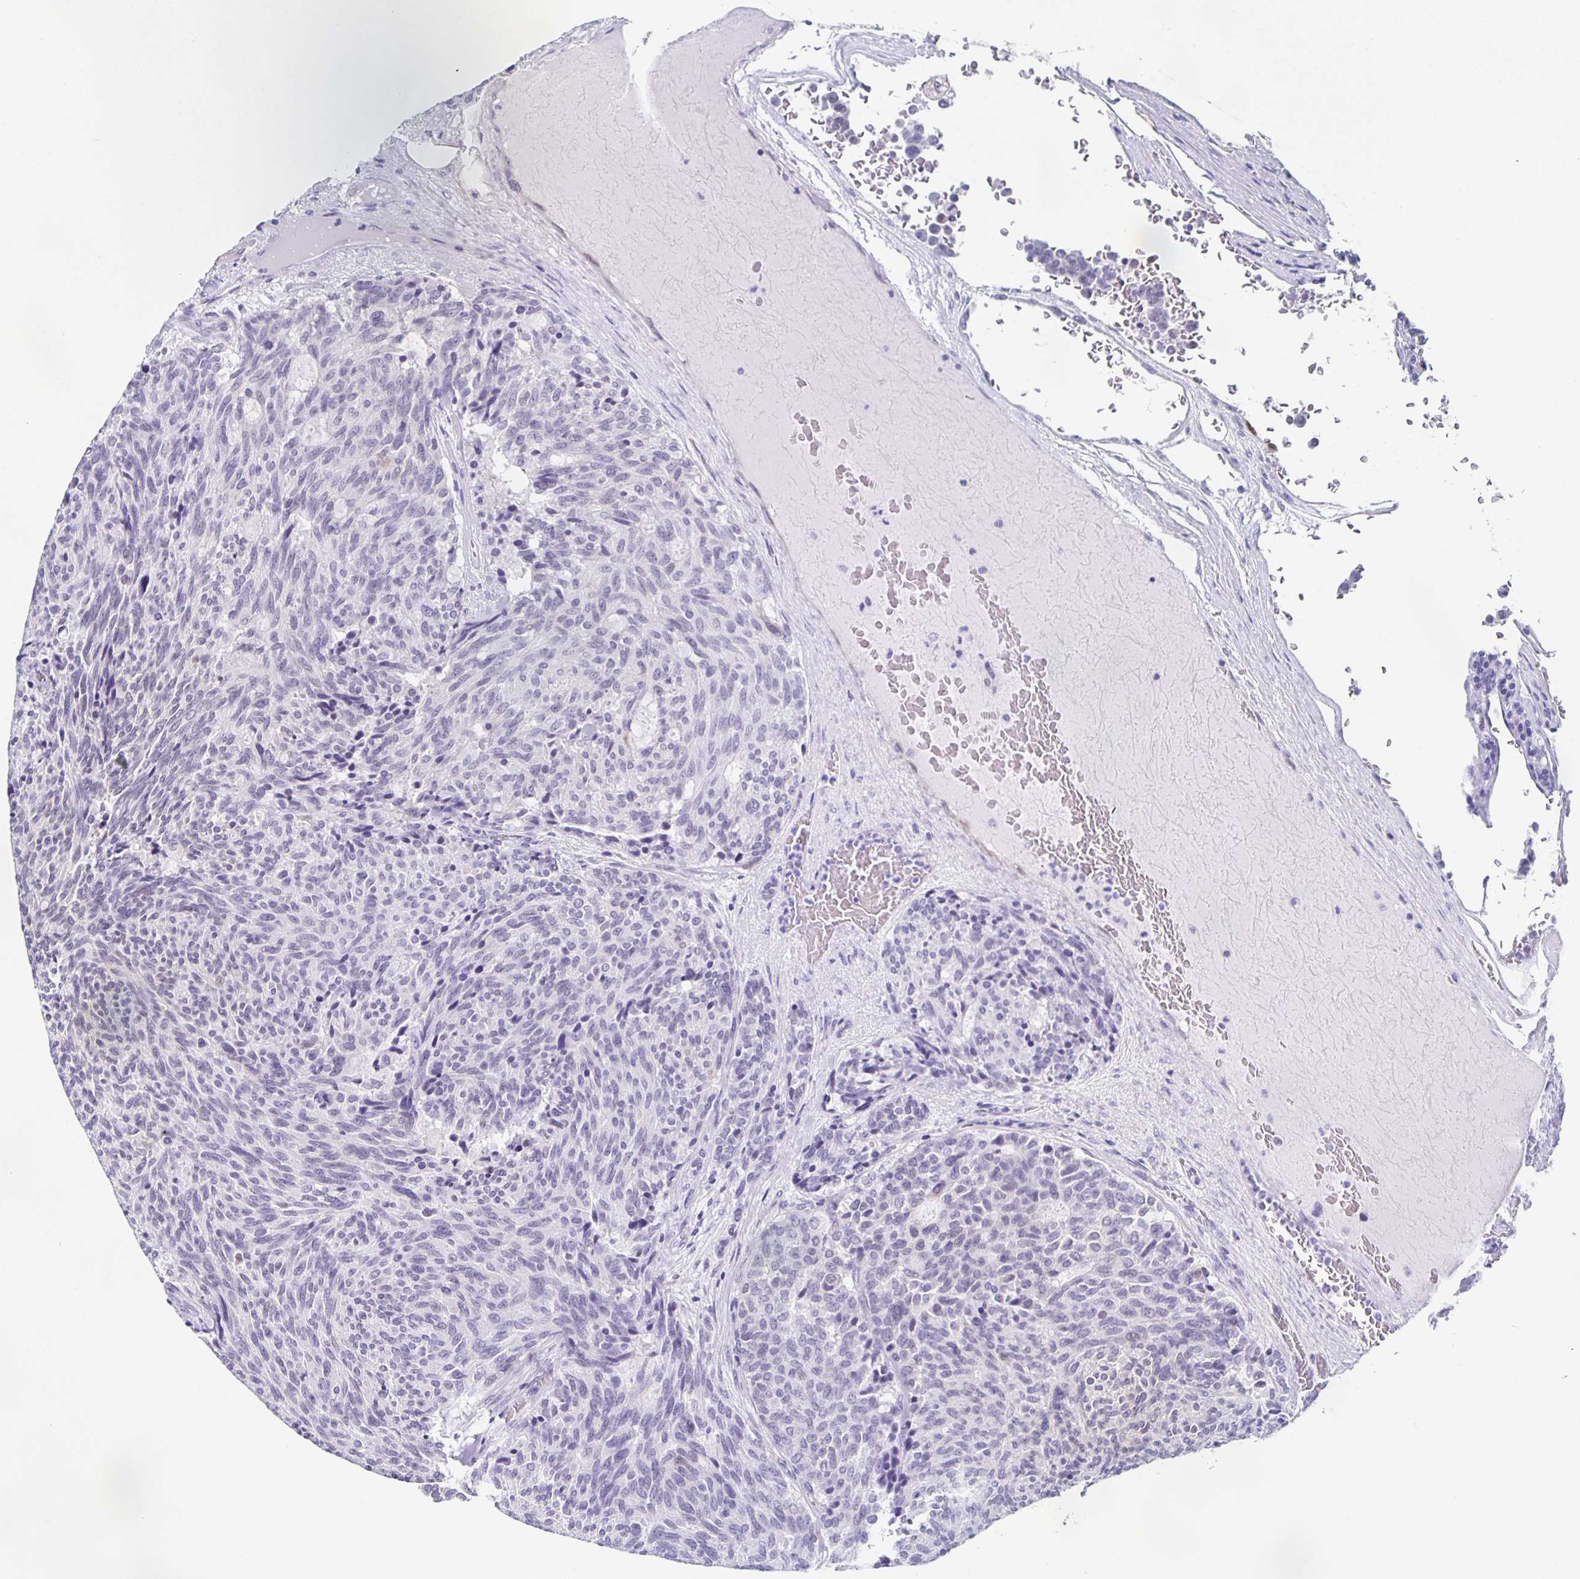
{"staining": {"intensity": "negative", "quantity": "none", "location": "none"}, "tissue": "carcinoid", "cell_type": "Tumor cells", "image_type": "cancer", "snomed": [{"axis": "morphology", "description": "Carcinoid, malignant, NOS"}, {"axis": "topography", "description": "Pancreas"}], "caption": "Immunohistochemical staining of carcinoid exhibits no significant staining in tumor cells.", "gene": "TPPP", "patient": {"sex": "female", "age": 54}}